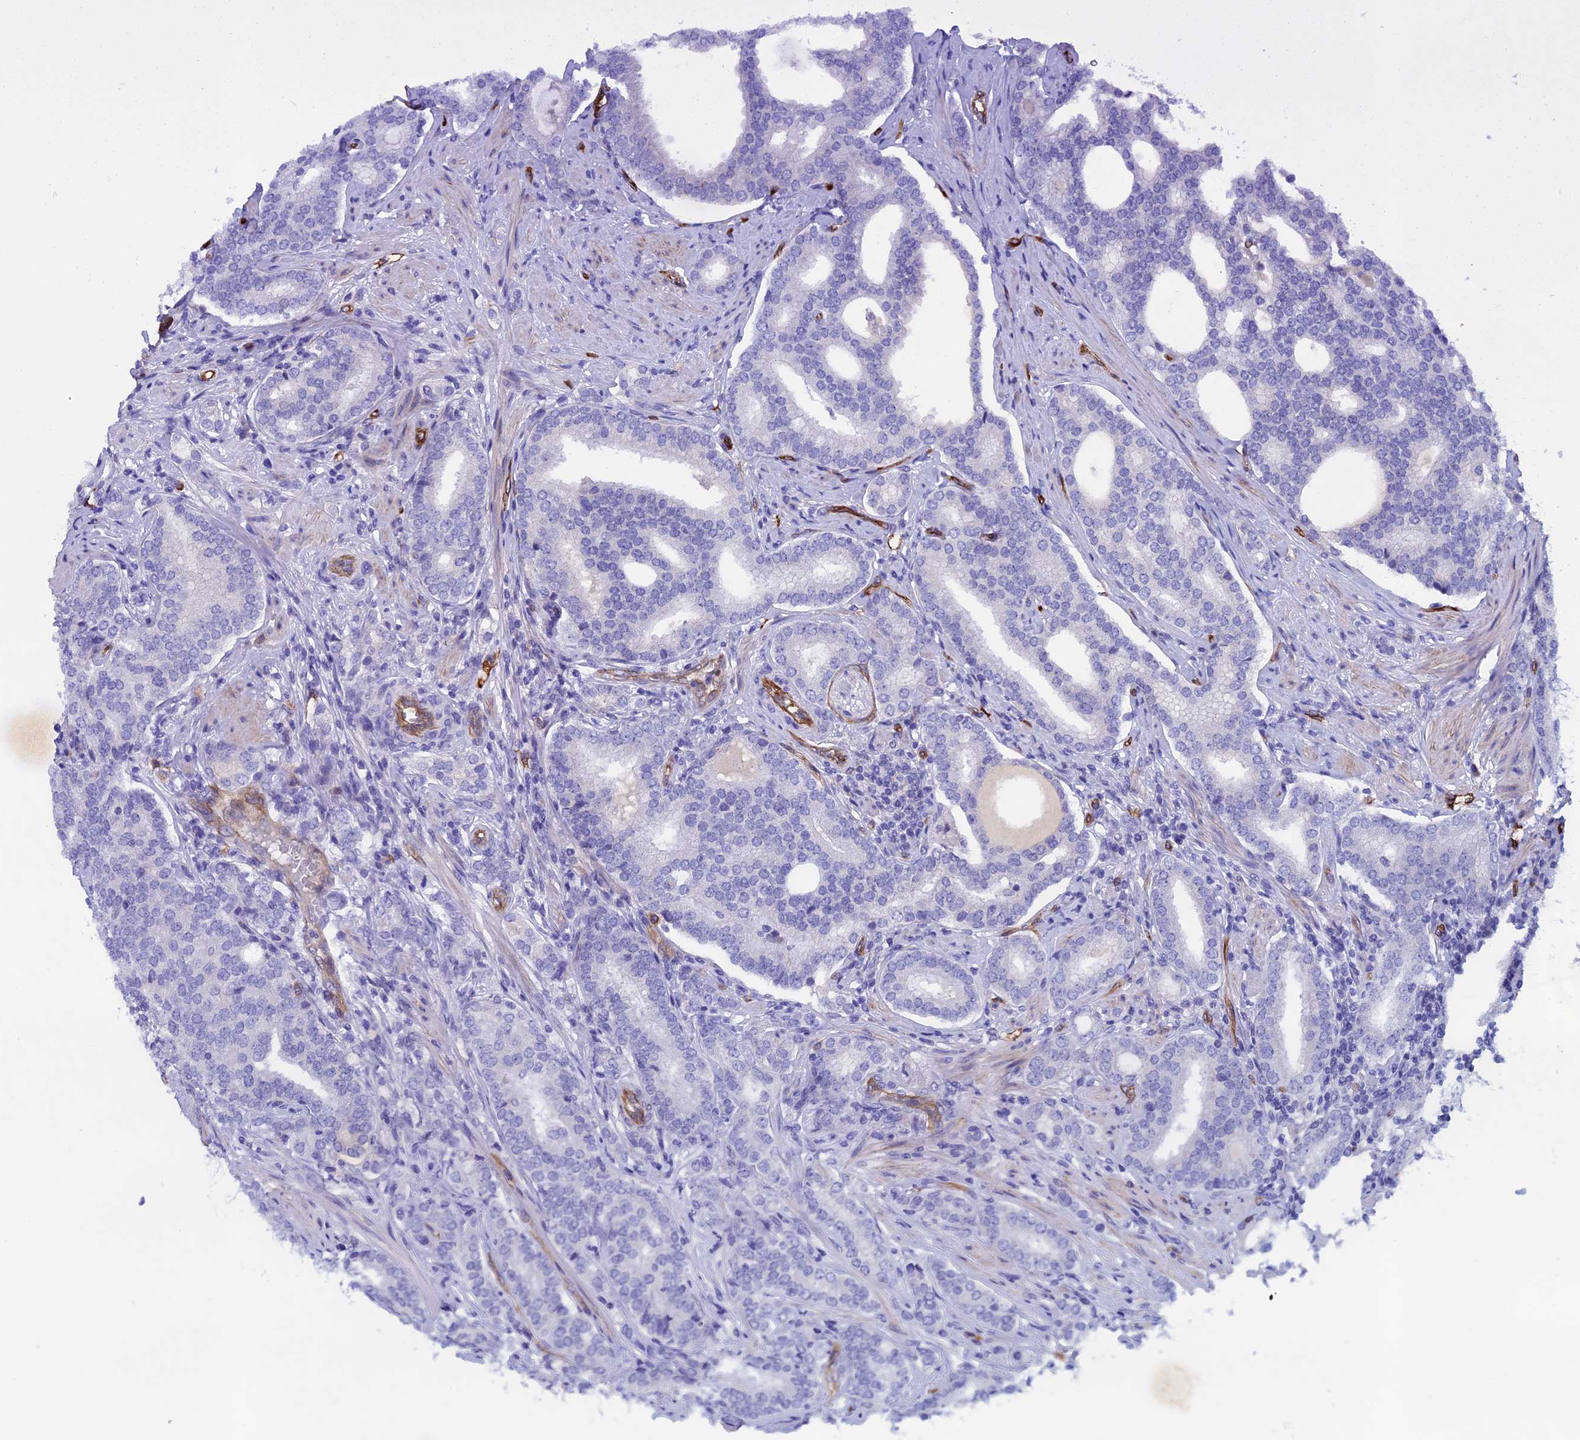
{"staining": {"intensity": "negative", "quantity": "none", "location": "none"}, "tissue": "prostate cancer", "cell_type": "Tumor cells", "image_type": "cancer", "snomed": [{"axis": "morphology", "description": "Adenocarcinoma, High grade"}, {"axis": "topography", "description": "Prostate"}], "caption": "Tumor cells show no significant protein expression in prostate adenocarcinoma (high-grade). (DAB (3,3'-diaminobenzidine) immunohistochemistry (IHC) with hematoxylin counter stain).", "gene": "INSYN1", "patient": {"sex": "male", "age": 63}}